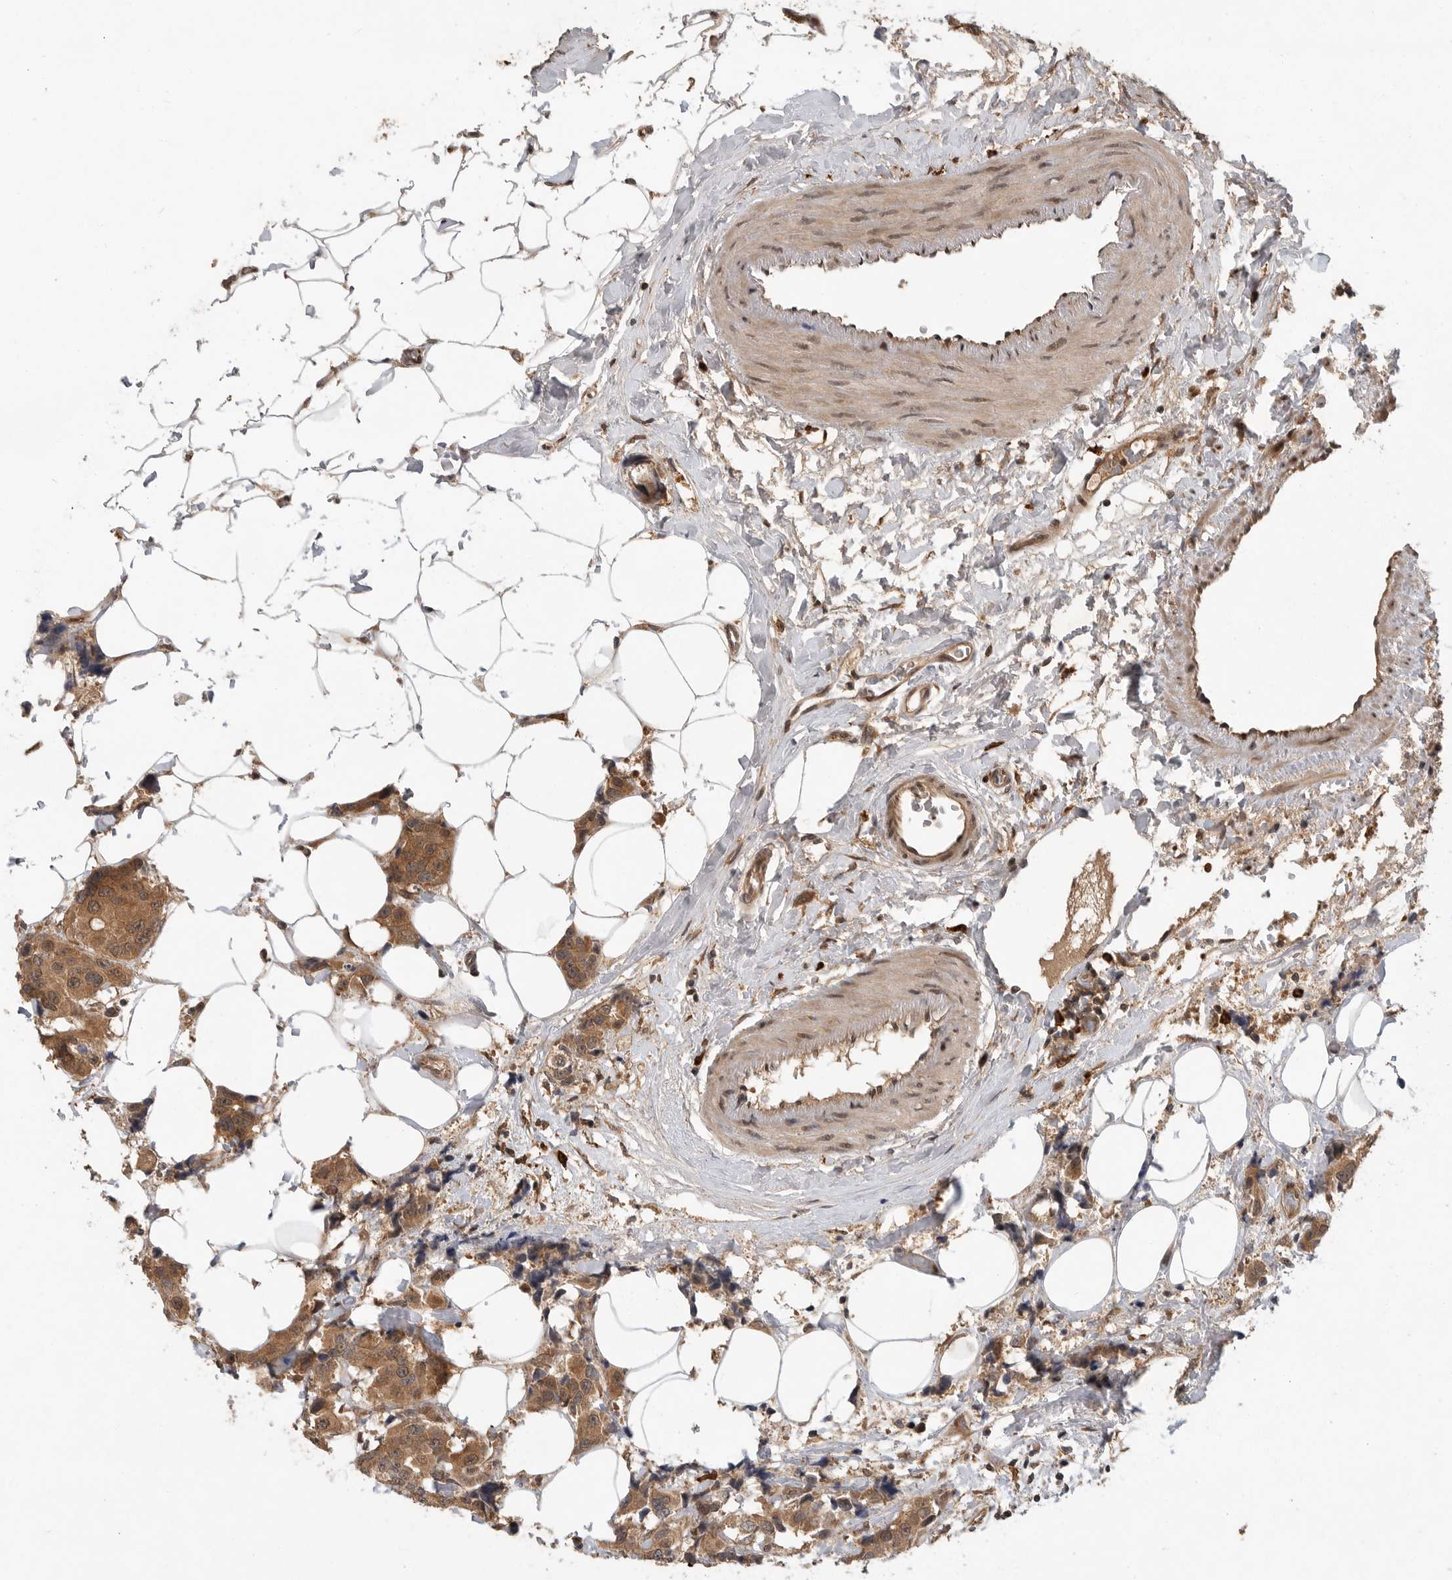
{"staining": {"intensity": "moderate", "quantity": ">75%", "location": "cytoplasmic/membranous"}, "tissue": "breast cancer", "cell_type": "Tumor cells", "image_type": "cancer", "snomed": [{"axis": "morphology", "description": "Normal tissue, NOS"}, {"axis": "morphology", "description": "Duct carcinoma"}, {"axis": "topography", "description": "Breast"}], "caption": "An image of human breast cancer (invasive ductal carcinoma) stained for a protein exhibits moderate cytoplasmic/membranous brown staining in tumor cells.", "gene": "OSBPL9", "patient": {"sex": "female", "age": 39}}